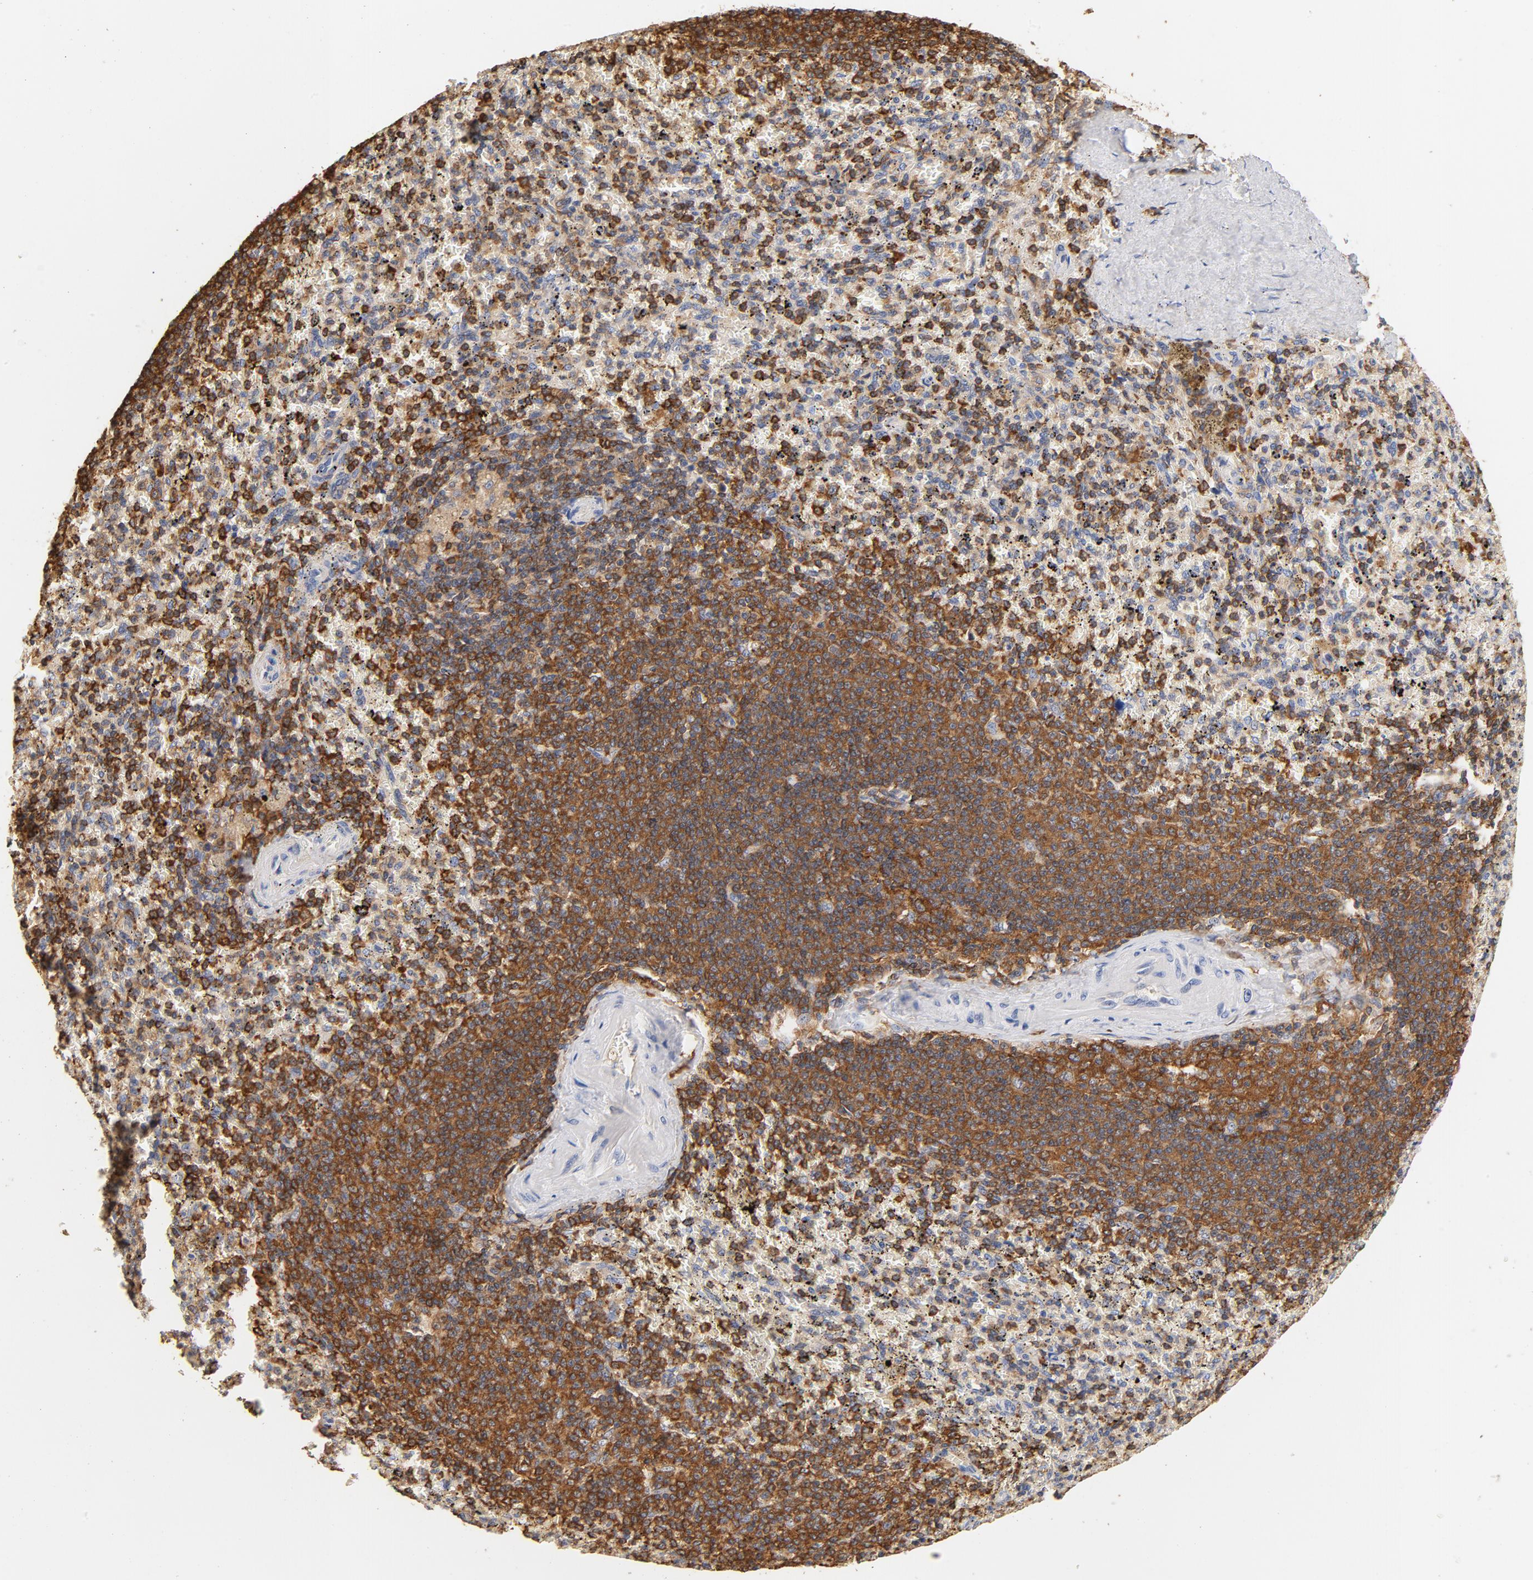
{"staining": {"intensity": "moderate", "quantity": "25%-75%", "location": "cytoplasmic/membranous"}, "tissue": "spleen", "cell_type": "Cells in red pulp", "image_type": "normal", "snomed": [{"axis": "morphology", "description": "Normal tissue, NOS"}, {"axis": "topography", "description": "Spleen"}], "caption": "Spleen stained with immunohistochemistry demonstrates moderate cytoplasmic/membranous expression in about 25%-75% of cells in red pulp. The staining was performed using DAB to visualize the protein expression in brown, while the nuclei were stained in blue with hematoxylin (Magnification: 20x).", "gene": "EZR", "patient": {"sex": "female", "age": 43}}